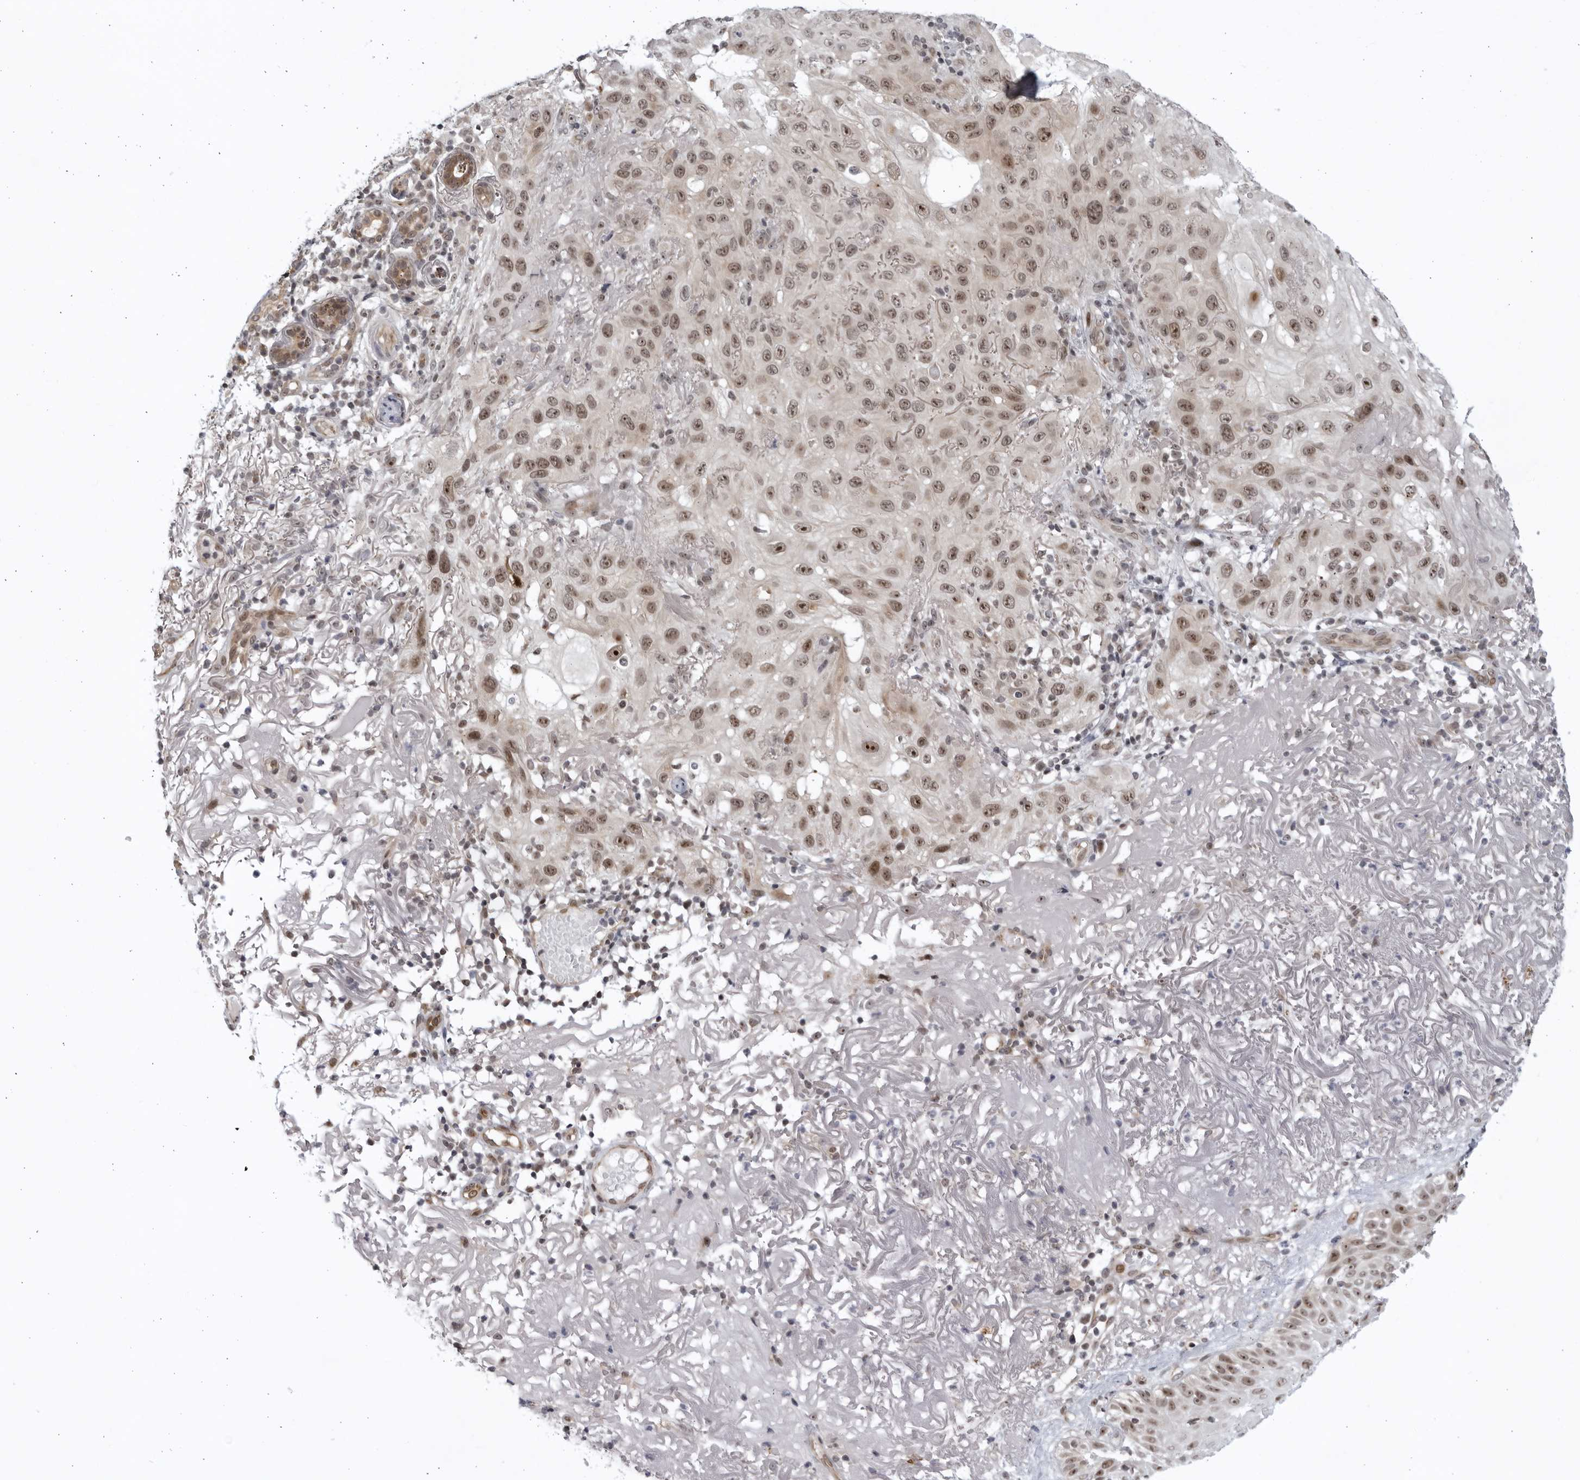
{"staining": {"intensity": "moderate", "quantity": ">75%", "location": "nuclear"}, "tissue": "skin cancer", "cell_type": "Tumor cells", "image_type": "cancer", "snomed": [{"axis": "morphology", "description": "Normal tissue, NOS"}, {"axis": "morphology", "description": "Squamous cell carcinoma, NOS"}, {"axis": "topography", "description": "Skin"}], "caption": "A micrograph of skin cancer (squamous cell carcinoma) stained for a protein displays moderate nuclear brown staining in tumor cells.", "gene": "ITGB3BP", "patient": {"sex": "female", "age": 96}}